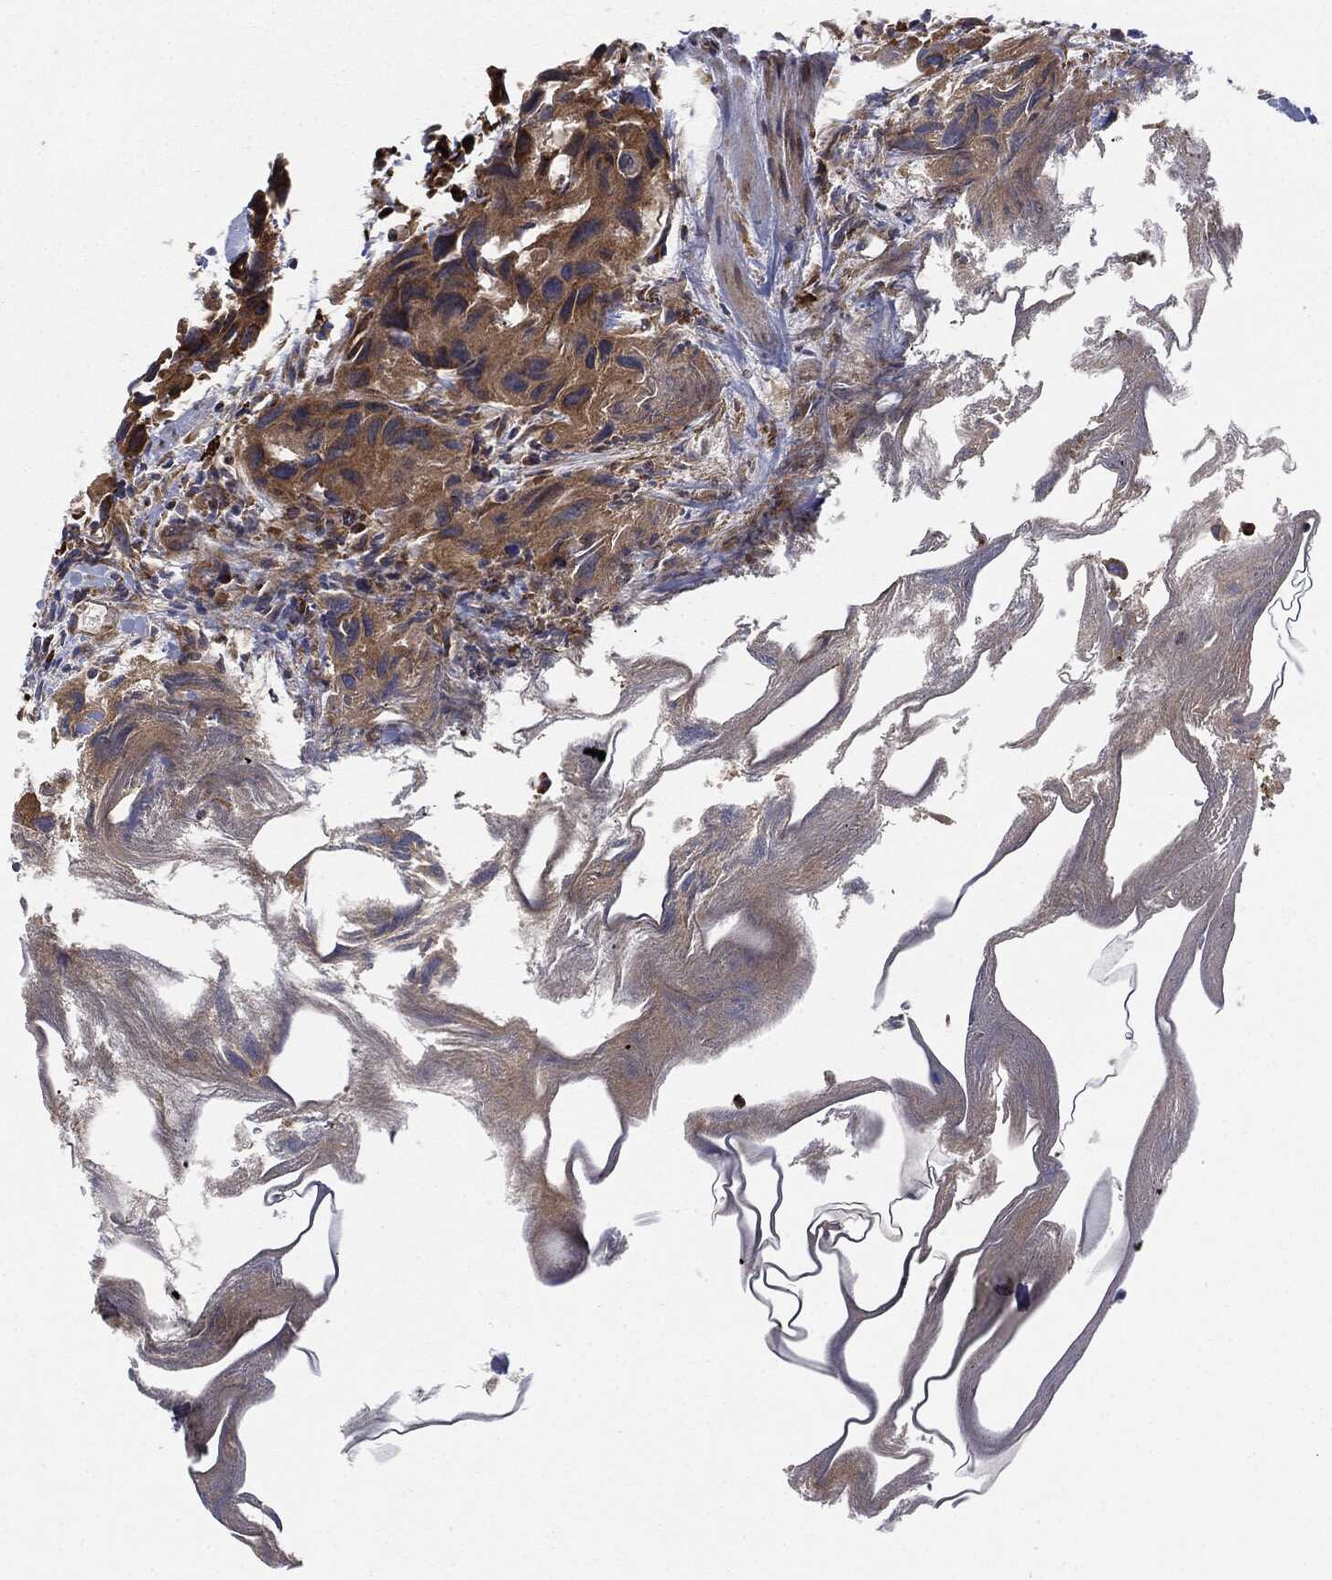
{"staining": {"intensity": "moderate", "quantity": ">75%", "location": "cytoplasmic/membranous"}, "tissue": "urothelial cancer", "cell_type": "Tumor cells", "image_type": "cancer", "snomed": [{"axis": "morphology", "description": "Urothelial carcinoma, High grade"}, {"axis": "topography", "description": "Urinary bladder"}], "caption": "Immunohistochemistry (IHC) of urothelial cancer exhibits medium levels of moderate cytoplasmic/membranous staining in approximately >75% of tumor cells. The protein of interest is stained brown, and the nuclei are stained in blue (DAB (3,3'-diaminobenzidine) IHC with brightfield microscopy, high magnification).", "gene": "CYLD", "patient": {"sex": "male", "age": 79}}